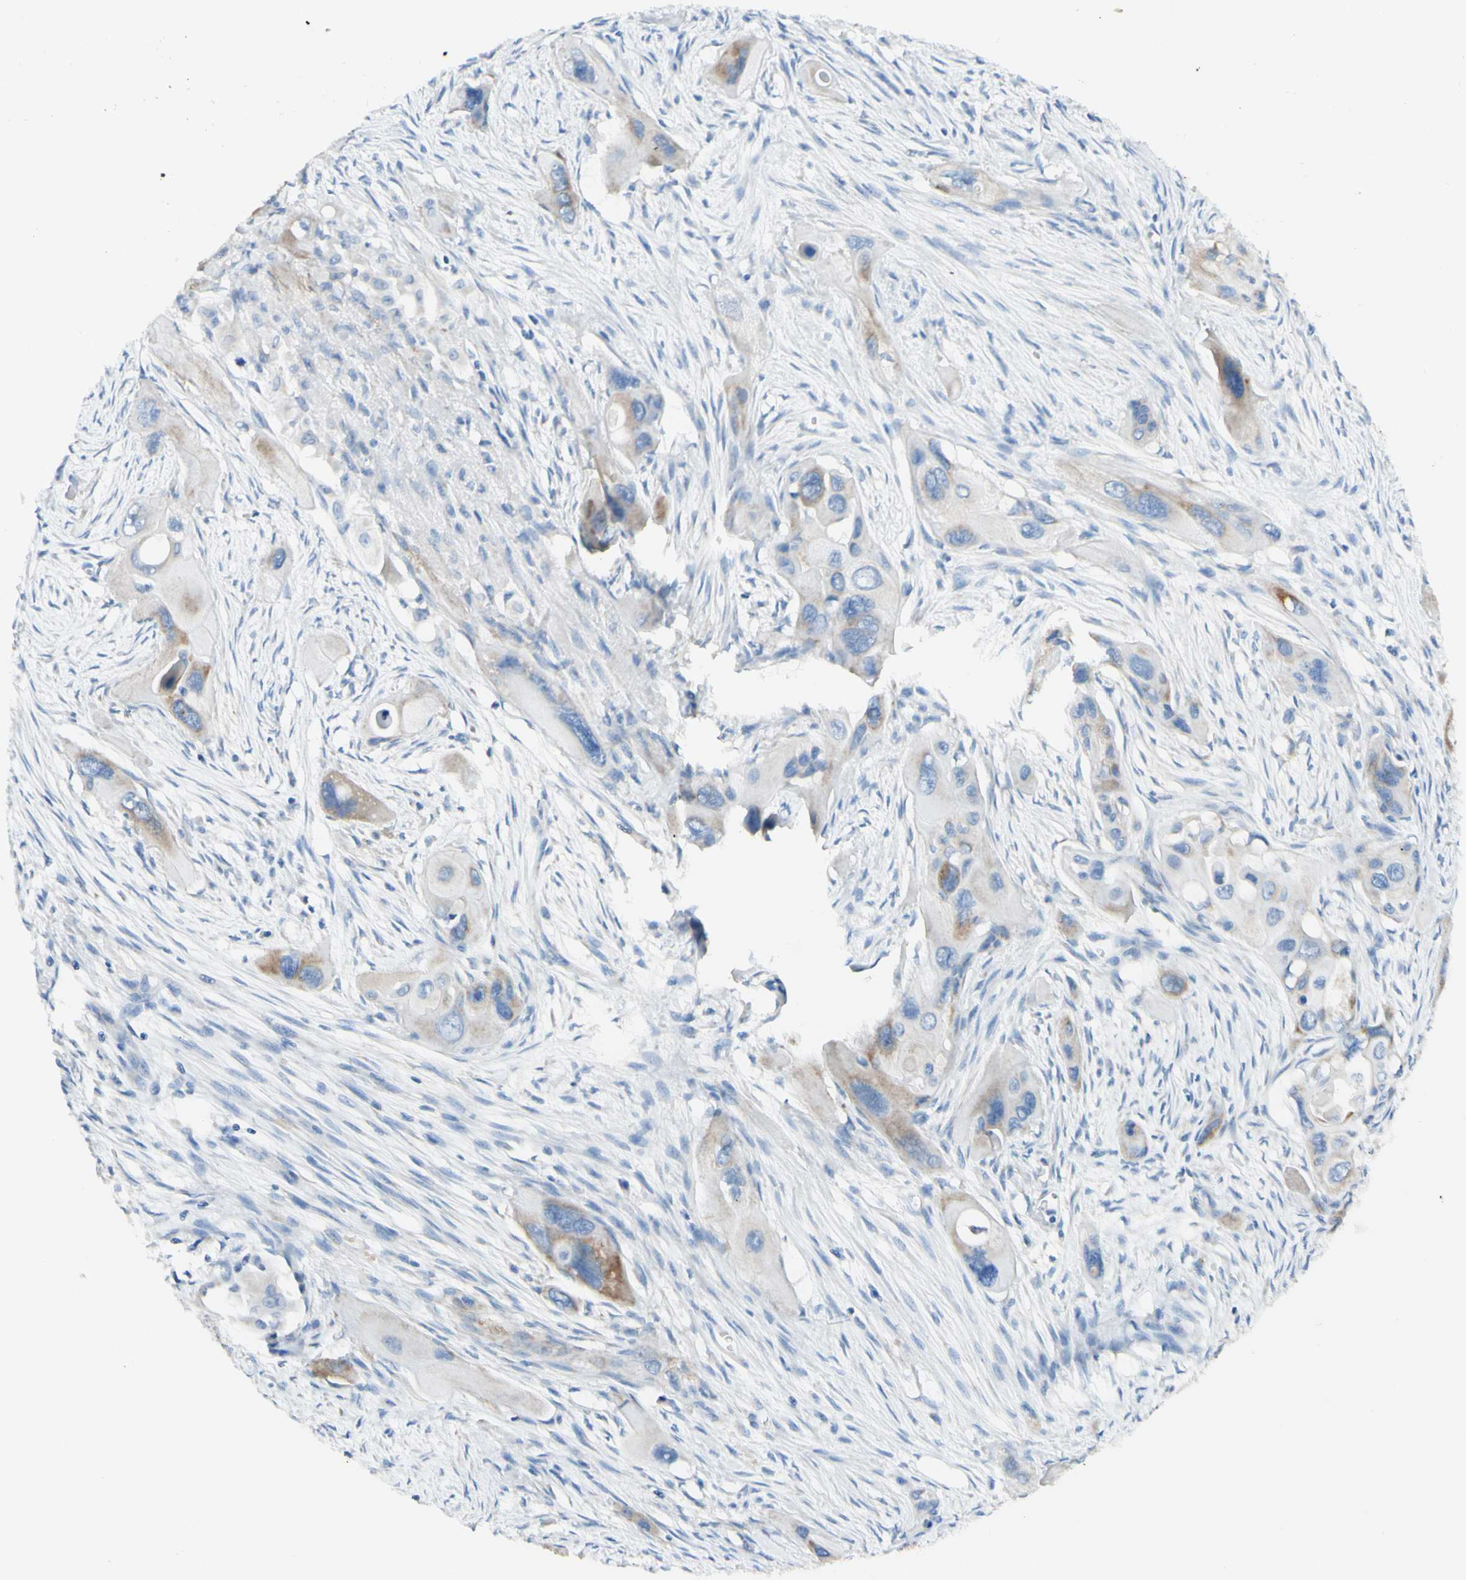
{"staining": {"intensity": "moderate", "quantity": "<25%", "location": "cytoplasmic/membranous"}, "tissue": "pancreatic cancer", "cell_type": "Tumor cells", "image_type": "cancer", "snomed": [{"axis": "morphology", "description": "Adenocarcinoma, NOS"}, {"axis": "topography", "description": "Pancreas"}], "caption": "Immunohistochemical staining of human pancreatic cancer (adenocarcinoma) reveals moderate cytoplasmic/membranous protein expression in about <25% of tumor cells. Ihc stains the protein in brown and the nuclei are stained blue.", "gene": "ARMC10", "patient": {"sex": "male", "age": 73}}